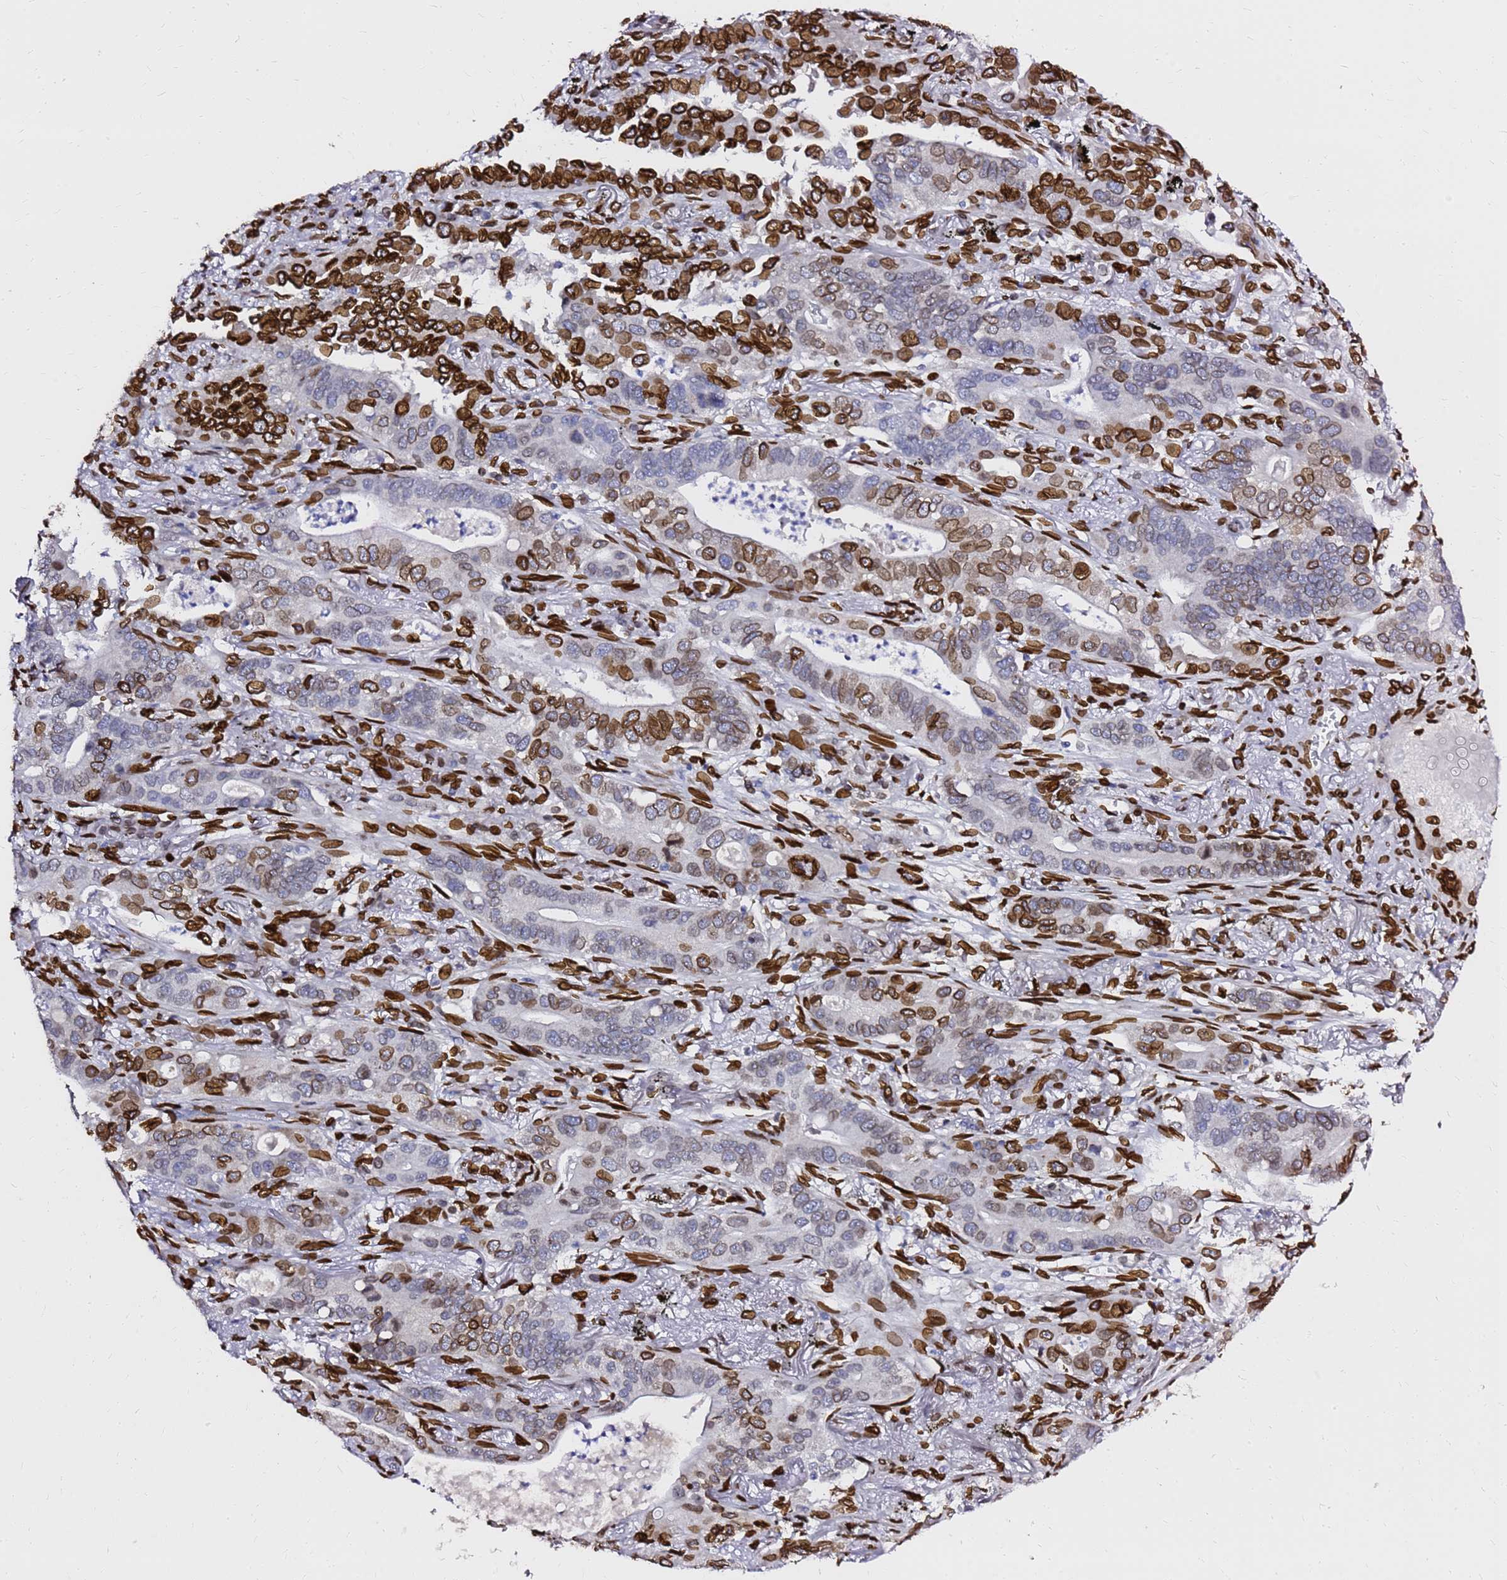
{"staining": {"intensity": "strong", "quantity": "25%-75%", "location": "cytoplasmic/membranous,nuclear"}, "tissue": "lung cancer", "cell_type": "Tumor cells", "image_type": "cancer", "snomed": [{"axis": "morphology", "description": "Adenocarcinoma, NOS"}, {"axis": "topography", "description": "Lung"}], "caption": "Immunohistochemical staining of adenocarcinoma (lung) exhibits strong cytoplasmic/membranous and nuclear protein positivity in about 25%-75% of tumor cells.", "gene": "C6orf141", "patient": {"sex": "male", "age": 67}}